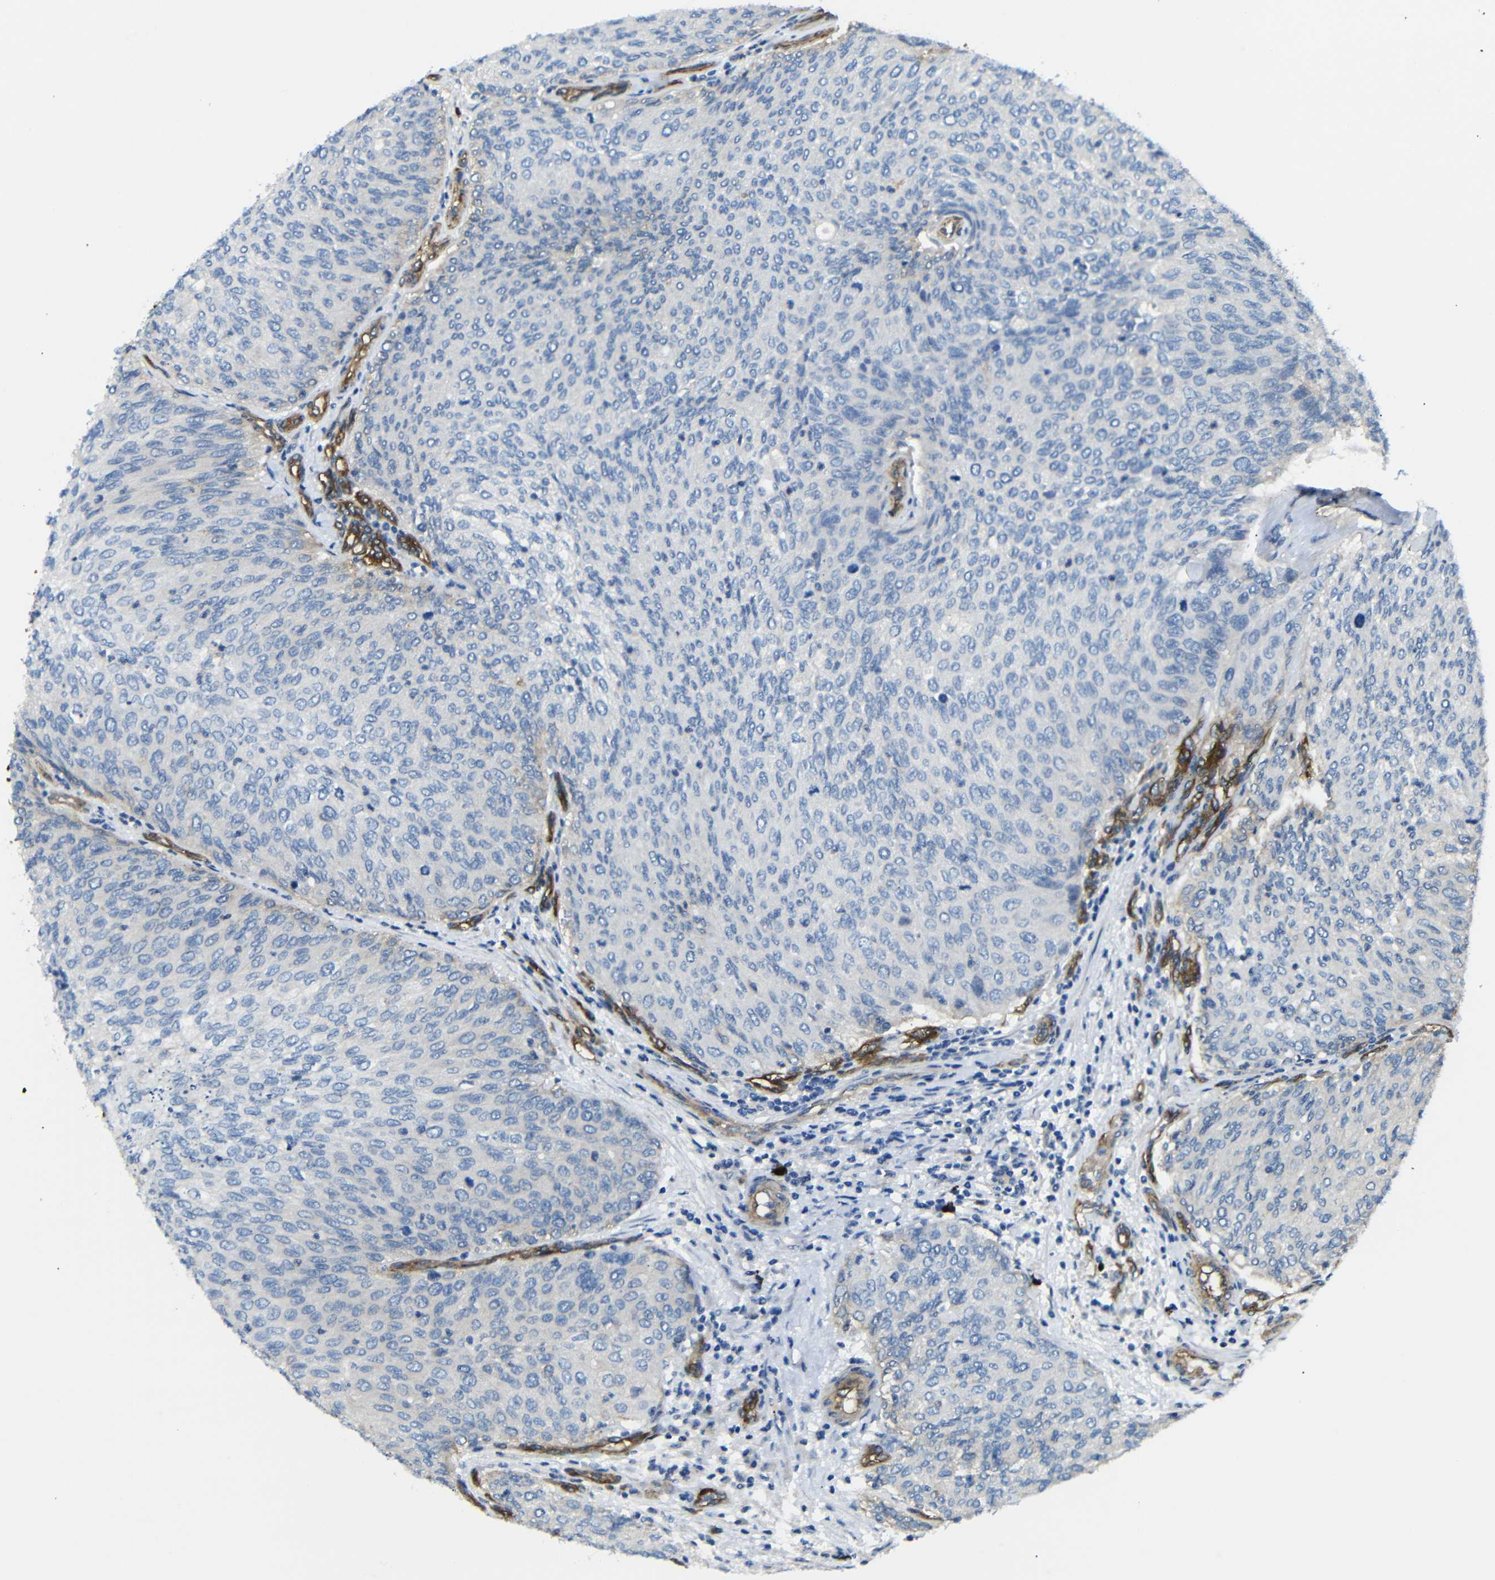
{"staining": {"intensity": "negative", "quantity": "none", "location": "none"}, "tissue": "urothelial cancer", "cell_type": "Tumor cells", "image_type": "cancer", "snomed": [{"axis": "morphology", "description": "Urothelial carcinoma, Low grade"}, {"axis": "topography", "description": "Urinary bladder"}], "caption": "Human urothelial carcinoma (low-grade) stained for a protein using immunohistochemistry (IHC) demonstrates no positivity in tumor cells.", "gene": "MYO1B", "patient": {"sex": "female", "age": 79}}